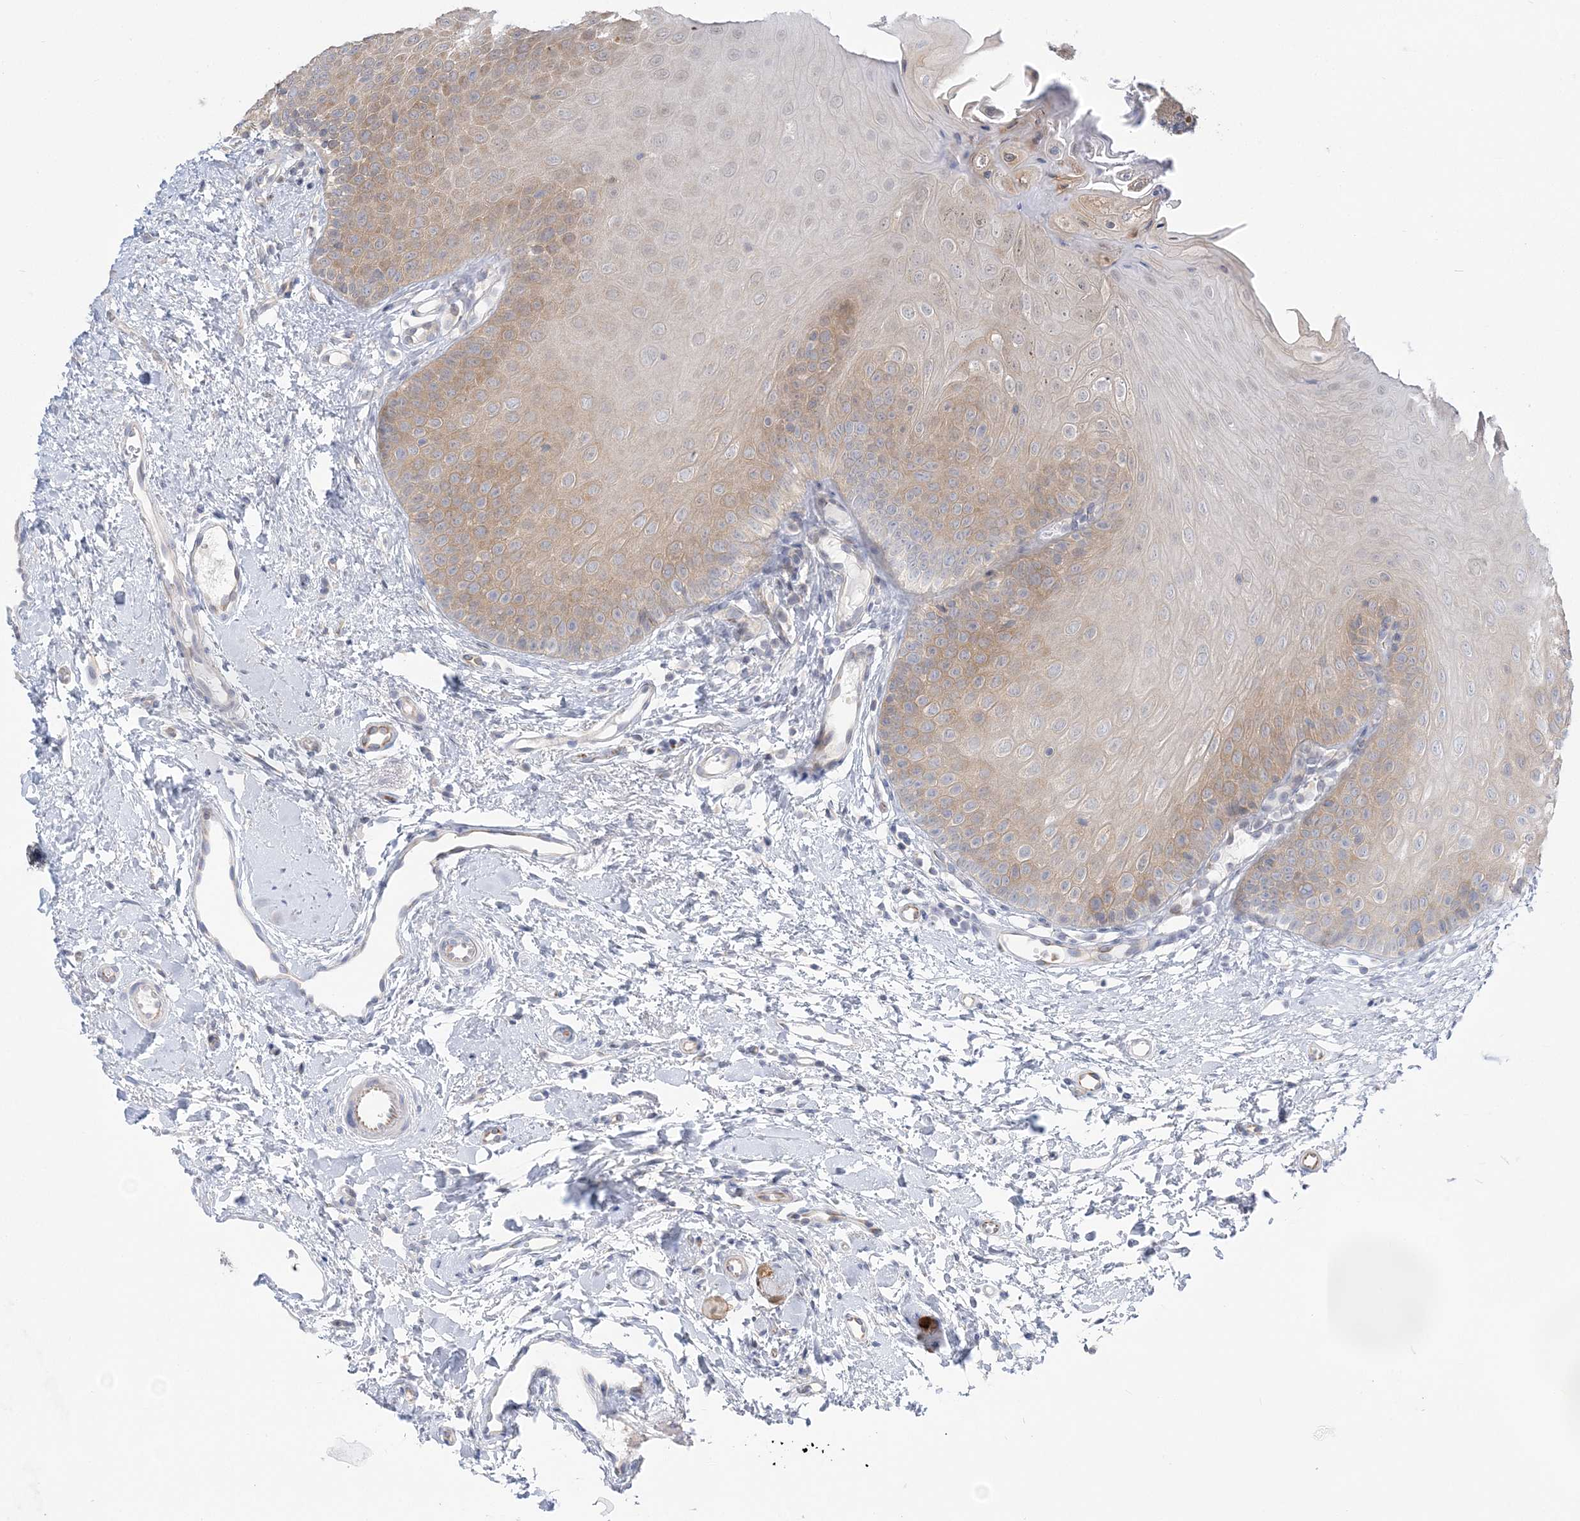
{"staining": {"intensity": "weak", "quantity": "25%-75%", "location": "cytoplasmic/membranous,nuclear"}, "tissue": "oral mucosa", "cell_type": "Squamous epithelial cells", "image_type": "normal", "snomed": [{"axis": "morphology", "description": "Normal tissue, NOS"}, {"axis": "topography", "description": "Oral tissue"}], "caption": "Squamous epithelial cells display low levels of weak cytoplasmic/membranous,nuclear staining in approximately 25%-75% of cells in unremarkable human oral mucosa.", "gene": "THADA", "patient": {"sex": "female", "age": 68}}